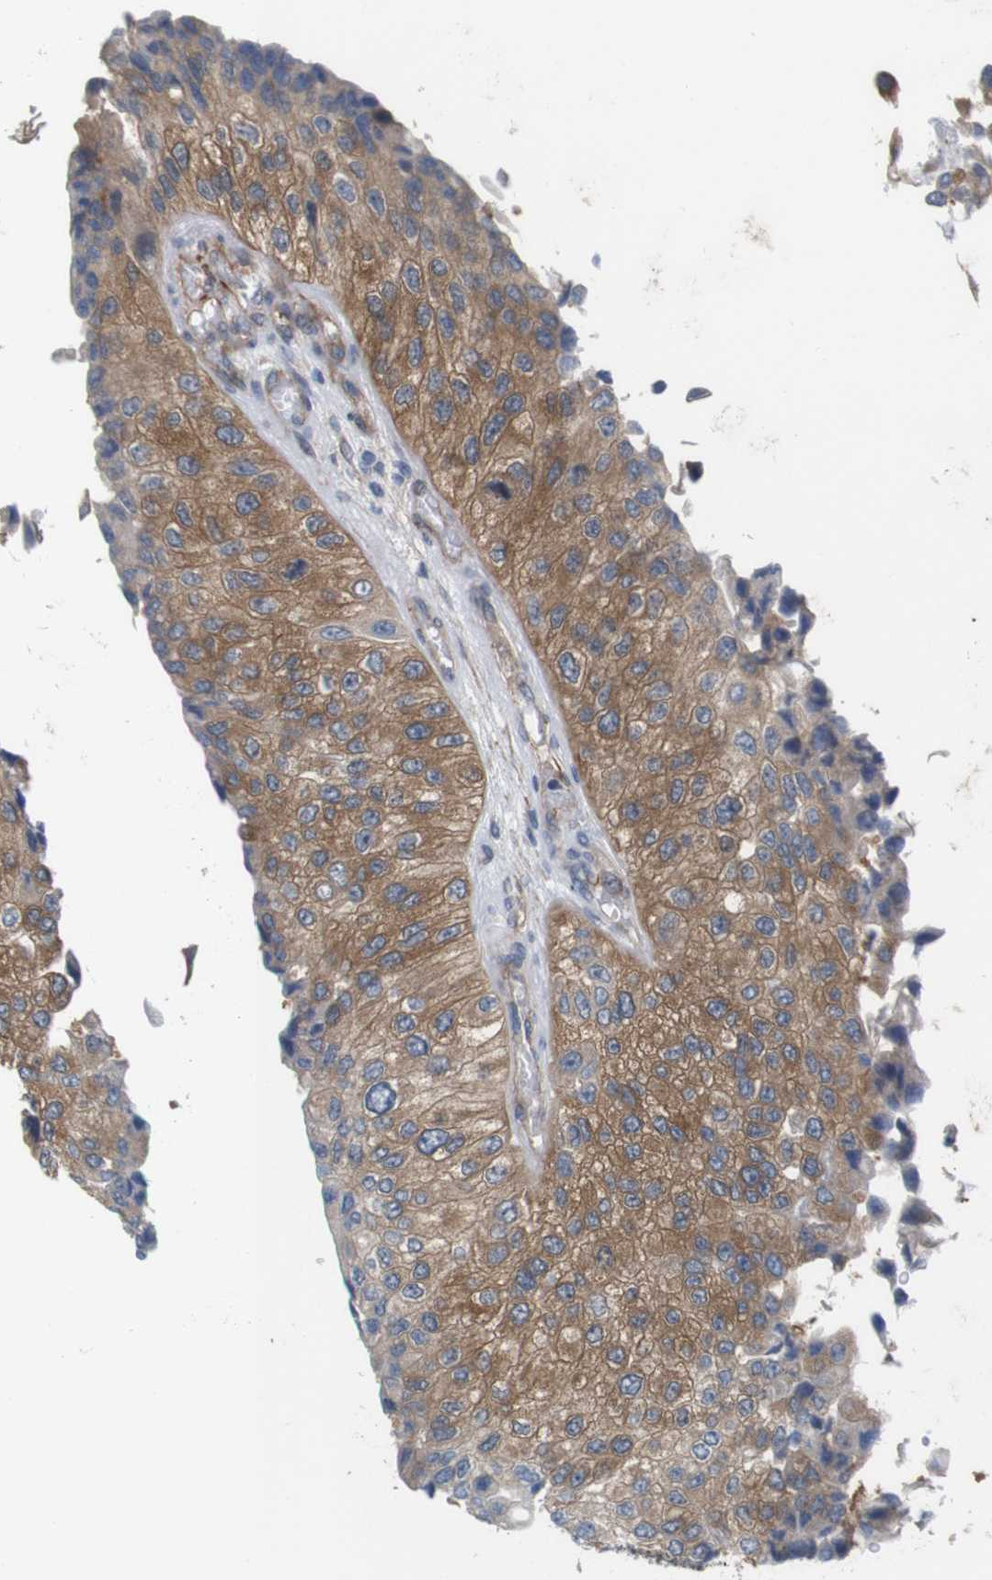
{"staining": {"intensity": "moderate", "quantity": ">75%", "location": "cytoplasmic/membranous"}, "tissue": "urothelial cancer", "cell_type": "Tumor cells", "image_type": "cancer", "snomed": [{"axis": "morphology", "description": "Urothelial carcinoma, High grade"}, {"axis": "topography", "description": "Kidney"}, {"axis": "topography", "description": "Urinary bladder"}], "caption": "This micrograph reveals immunohistochemistry (IHC) staining of human high-grade urothelial carcinoma, with medium moderate cytoplasmic/membranous positivity in approximately >75% of tumor cells.", "gene": "JPH1", "patient": {"sex": "male", "age": 77}}